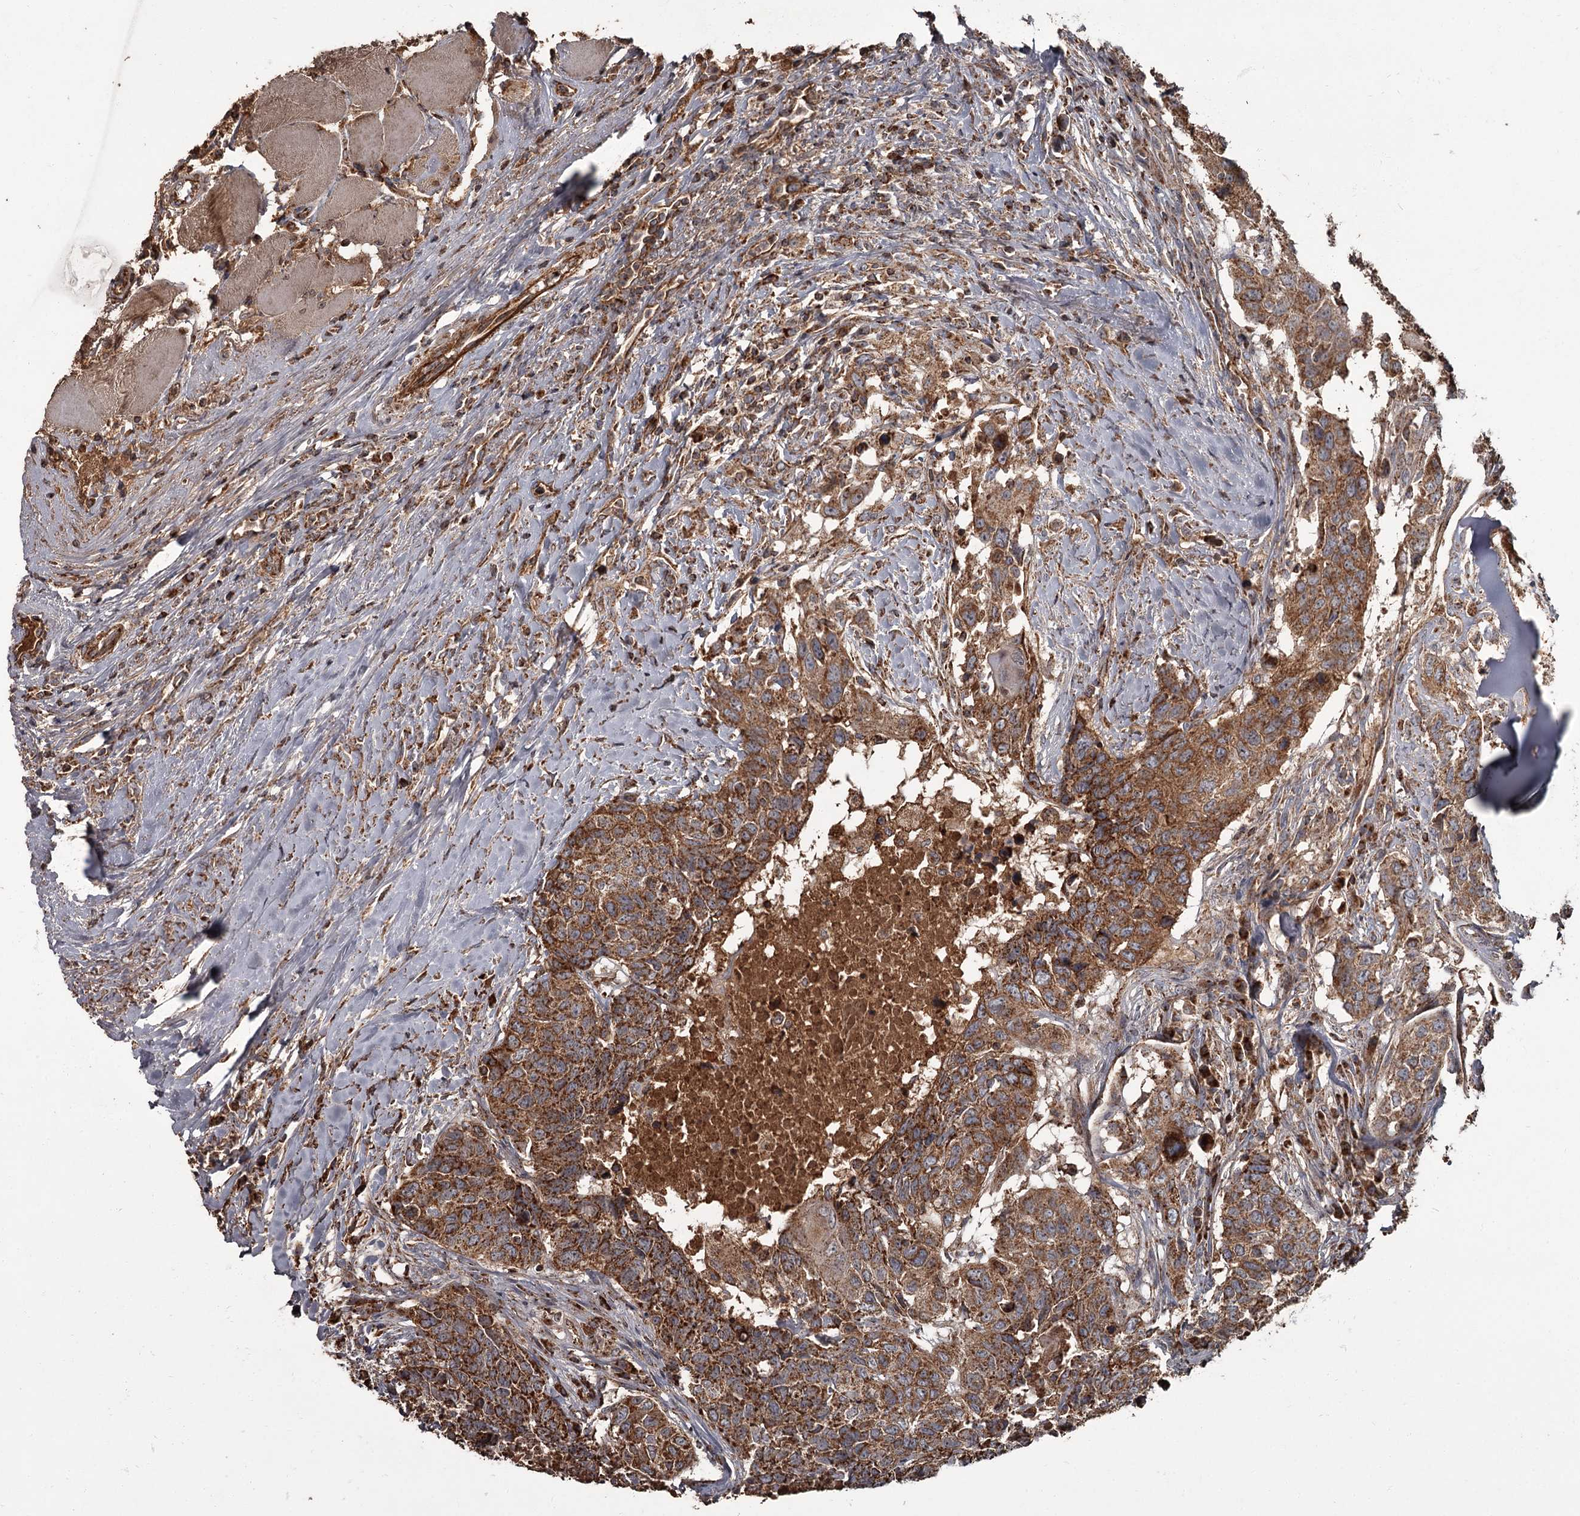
{"staining": {"intensity": "strong", "quantity": ">75%", "location": "cytoplasmic/membranous"}, "tissue": "head and neck cancer", "cell_type": "Tumor cells", "image_type": "cancer", "snomed": [{"axis": "morphology", "description": "Squamous cell carcinoma, NOS"}, {"axis": "topography", "description": "Head-Neck"}], "caption": "Immunohistochemistry (IHC) staining of head and neck squamous cell carcinoma, which reveals high levels of strong cytoplasmic/membranous positivity in approximately >75% of tumor cells indicating strong cytoplasmic/membranous protein staining. The staining was performed using DAB (3,3'-diaminobenzidine) (brown) for protein detection and nuclei were counterstained in hematoxylin (blue).", "gene": "THAP9", "patient": {"sex": "male", "age": 66}}